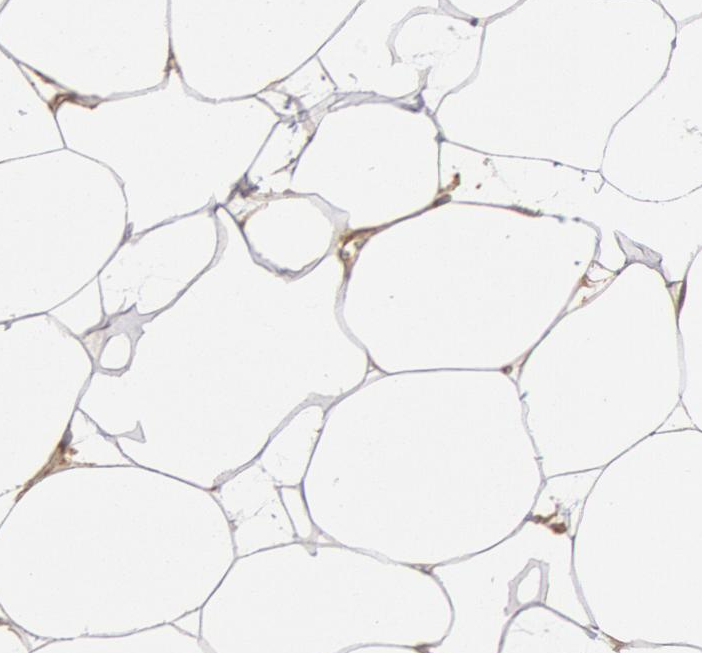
{"staining": {"intensity": "moderate", "quantity": "25%-75%", "location": "cytoplasmic/membranous"}, "tissue": "adipose tissue", "cell_type": "Adipocytes", "image_type": "normal", "snomed": [{"axis": "morphology", "description": "Normal tissue, NOS"}, {"axis": "morphology", "description": "Duct carcinoma"}, {"axis": "topography", "description": "Breast"}, {"axis": "topography", "description": "Adipose tissue"}], "caption": "Adipose tissue was stained to show a protein in brown. There is medium levels of moderate cytoplasmic/membranous positivity in about 25%-75% of adipocytes.", "gene": "CCDC50", "patient": {"sex": "female", "age": 37}}